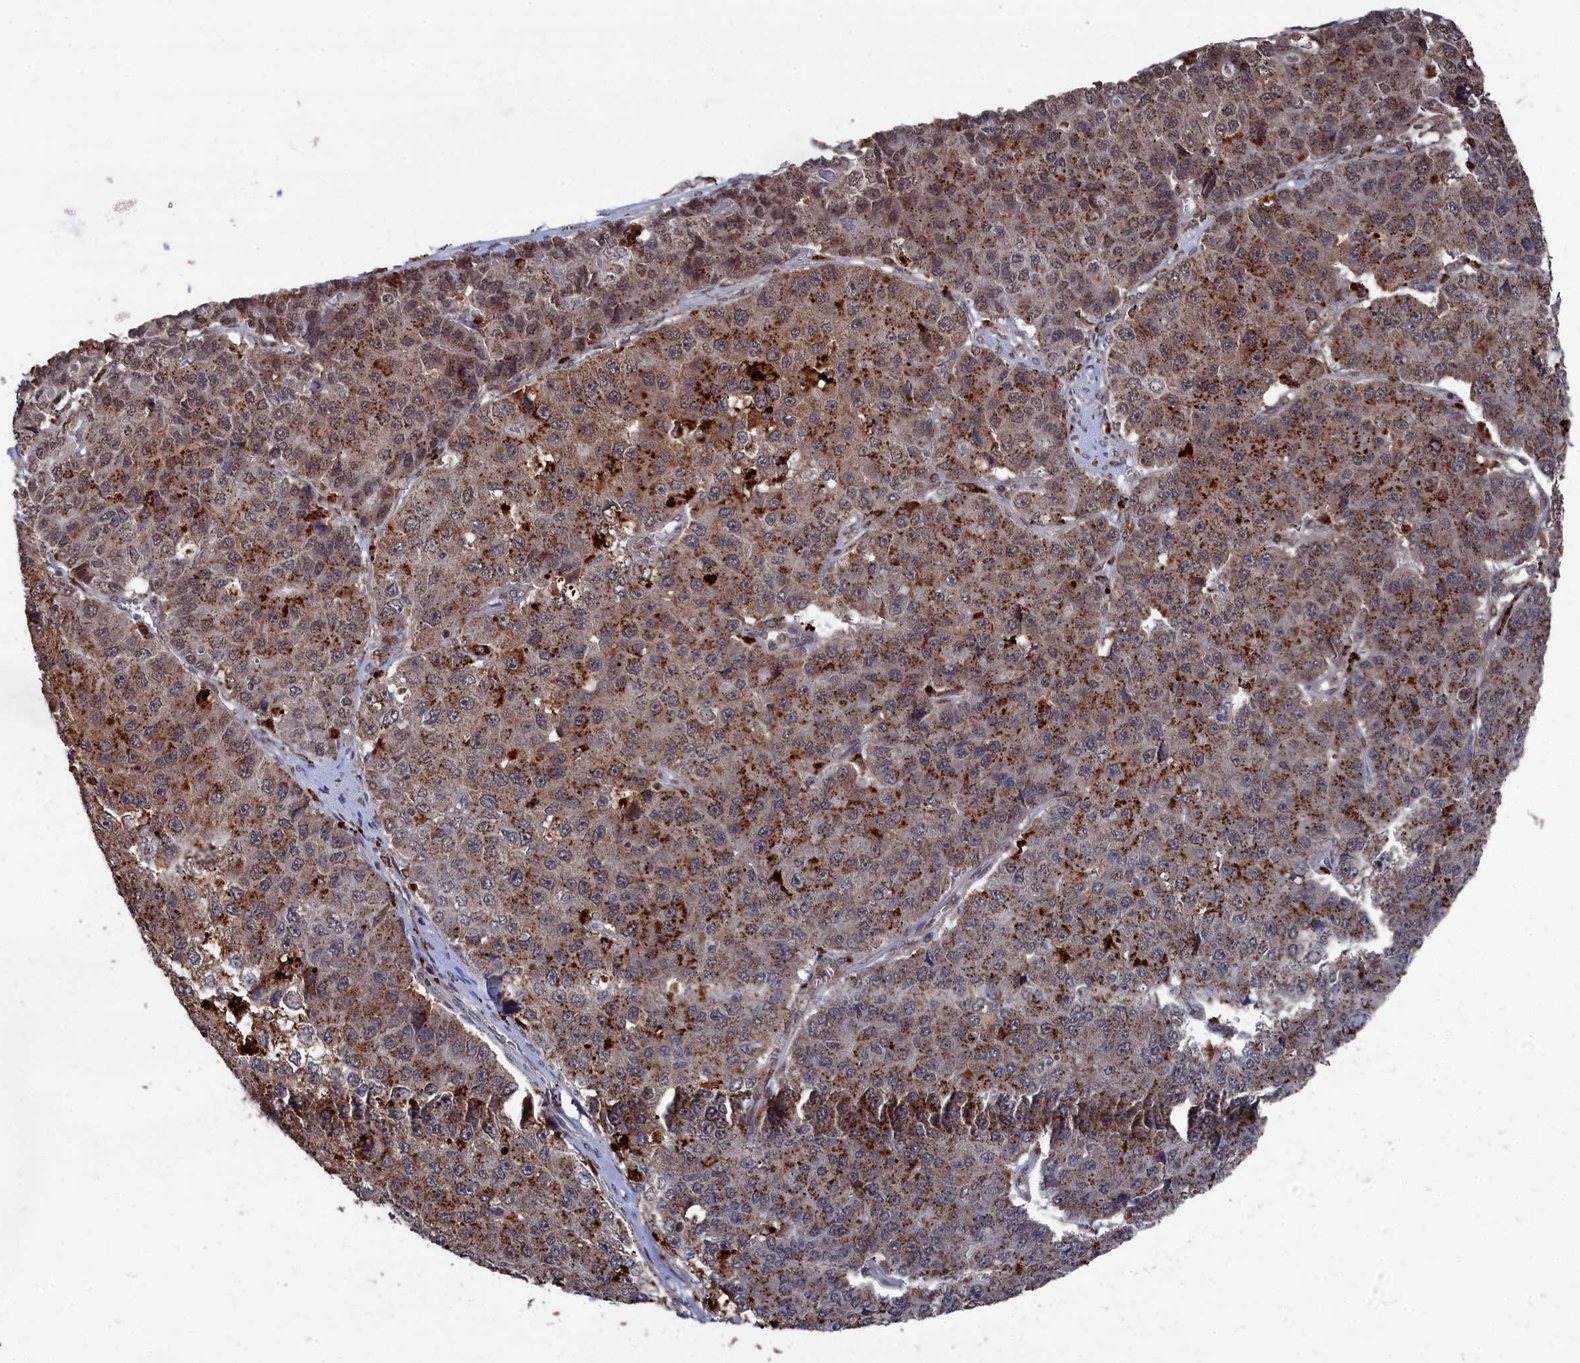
{"staining": {"intensity": "moderate", "quantity": ">75%", "location": "cytoplasmic/membranous"}, "tissue": "pancreatic cancer", "cell_type": "Tumor cells", "image_type": "cancer", "snomed": [{"axis": "morphology", "description": "Adenocarcinoma, NOS"}, {"axis": "topography", "description": "Pancreas"}], "caption": "Moderate cytoplasmic/membranous positivity for a protein is appreciated in approximately >75% of tumor cells of adenocarcinoma (pancreatic) using immunohistochemistry.", "gene": "CEACAM21", "patient": {"sex": "male", "age": 50}}